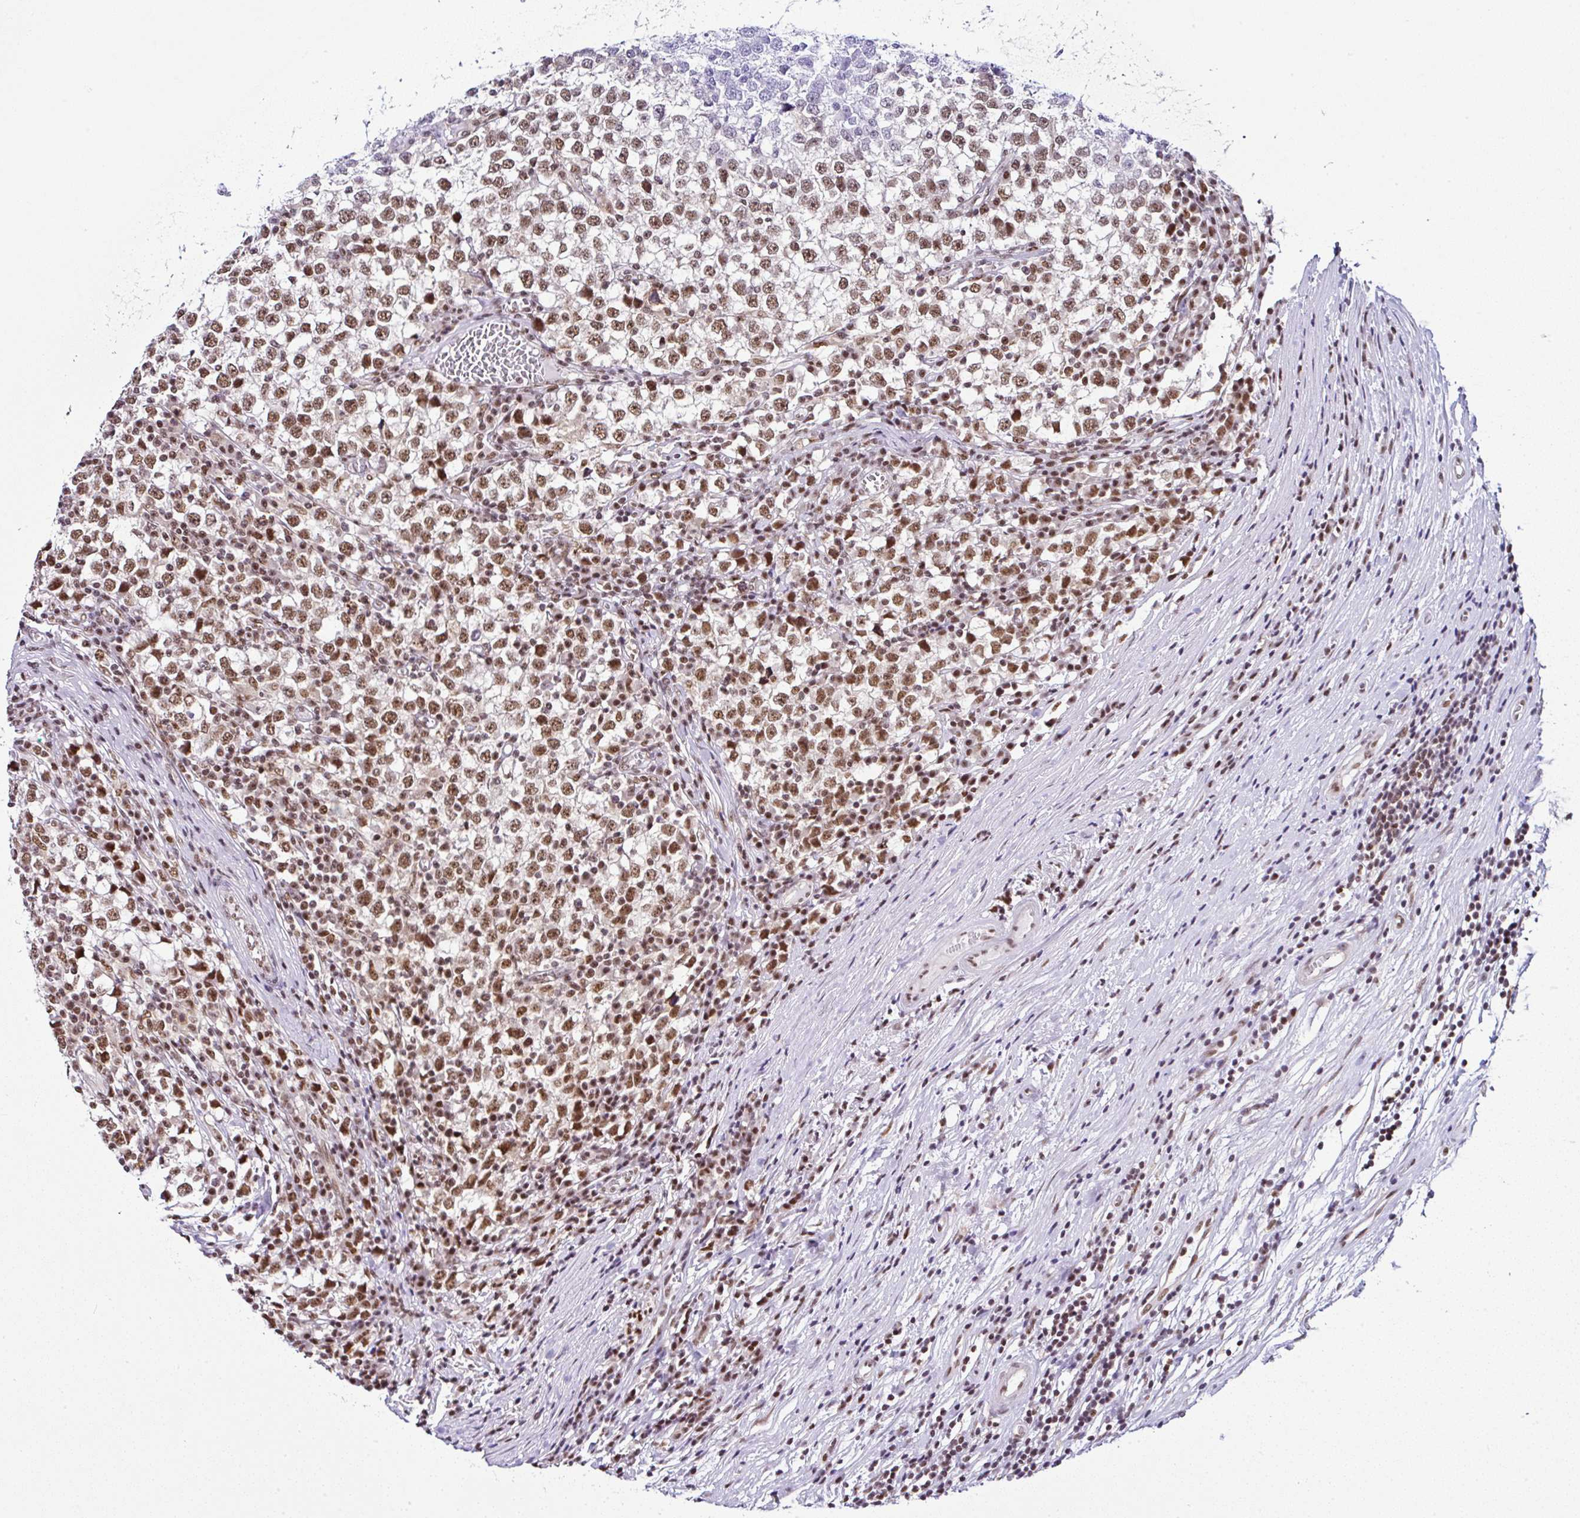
{"staining": {"intensity": "moderate", "quantity": ">75%", "location": "nuclear"}, "tissue": "testis cancer", "cell_type": "Tumor cells", "image_type": "cancer", "snomed": [{"axis": "morphology", "description": "Seminoma, NOS"}, {"axis": "topography", "description": "Testis"}], "caption": "About >75% of tumor cells in human seminoma (testis) demonstrate moderate nuclear protein positivity as visualized by brown immunohistochemical staining.", "gene": "PTPN2", "patient": {"sex": "male", "age": 65}}